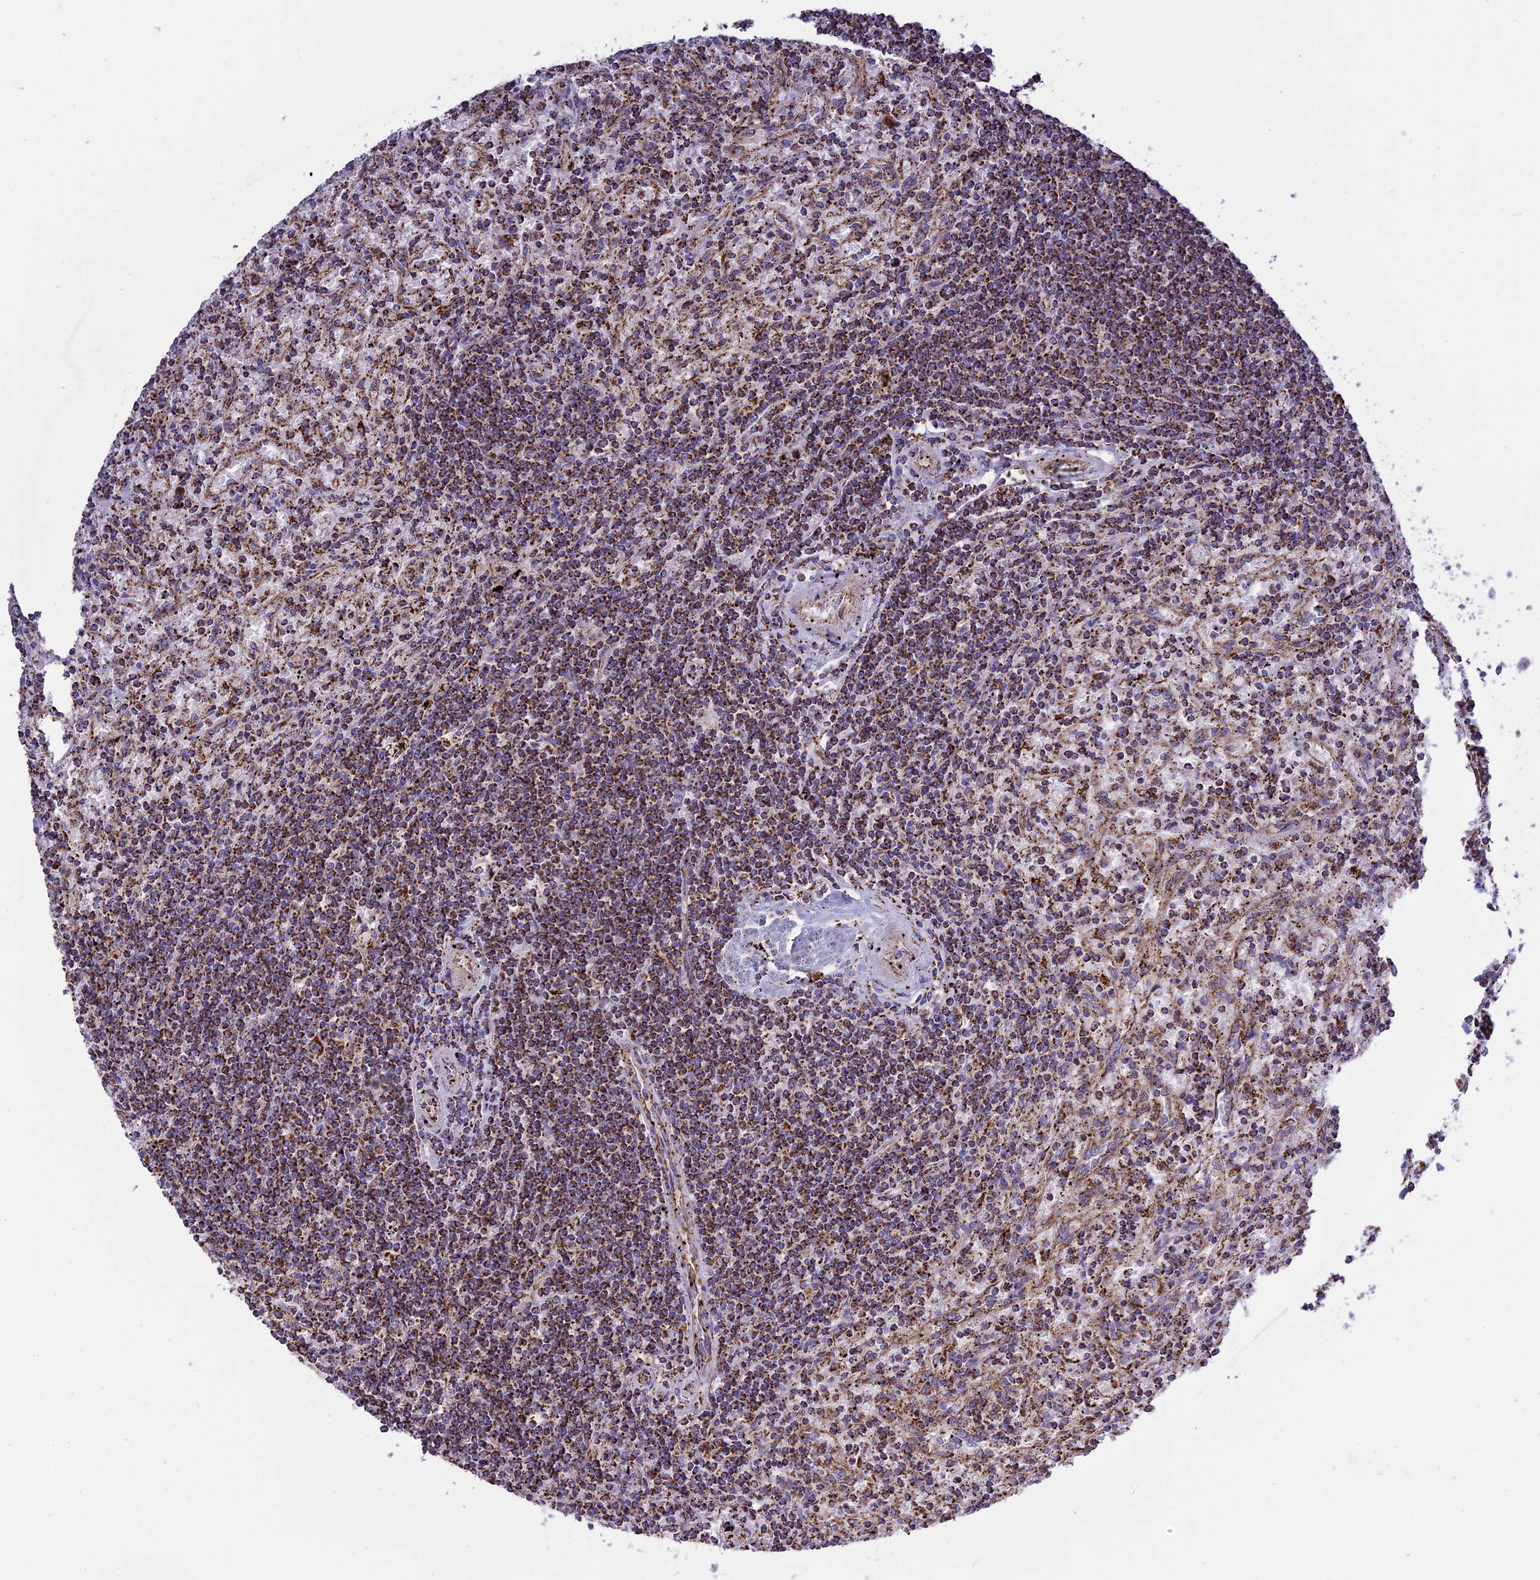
{"staining": {"intensity": "strong", "quantity": "25%-75%", "location": "cytoplasmic/membranous"}, "tissue": "lymphoma", "cell_type": "Tumor cells", "image_type": "cancer", "snomed": [{"axis": "morphology", "description": "Malignant lymphoma, non-Hodgkin's type, Low grade"}, {"axis": "topography", "description": "Spleen"}], "caption": "Tumor cells show strong cytoplasmic/membranous expression in approximately 25%-75% of cells in lymphoma.", "gene": "TTC4", "patient": {"sex": "male", "age": 76}}